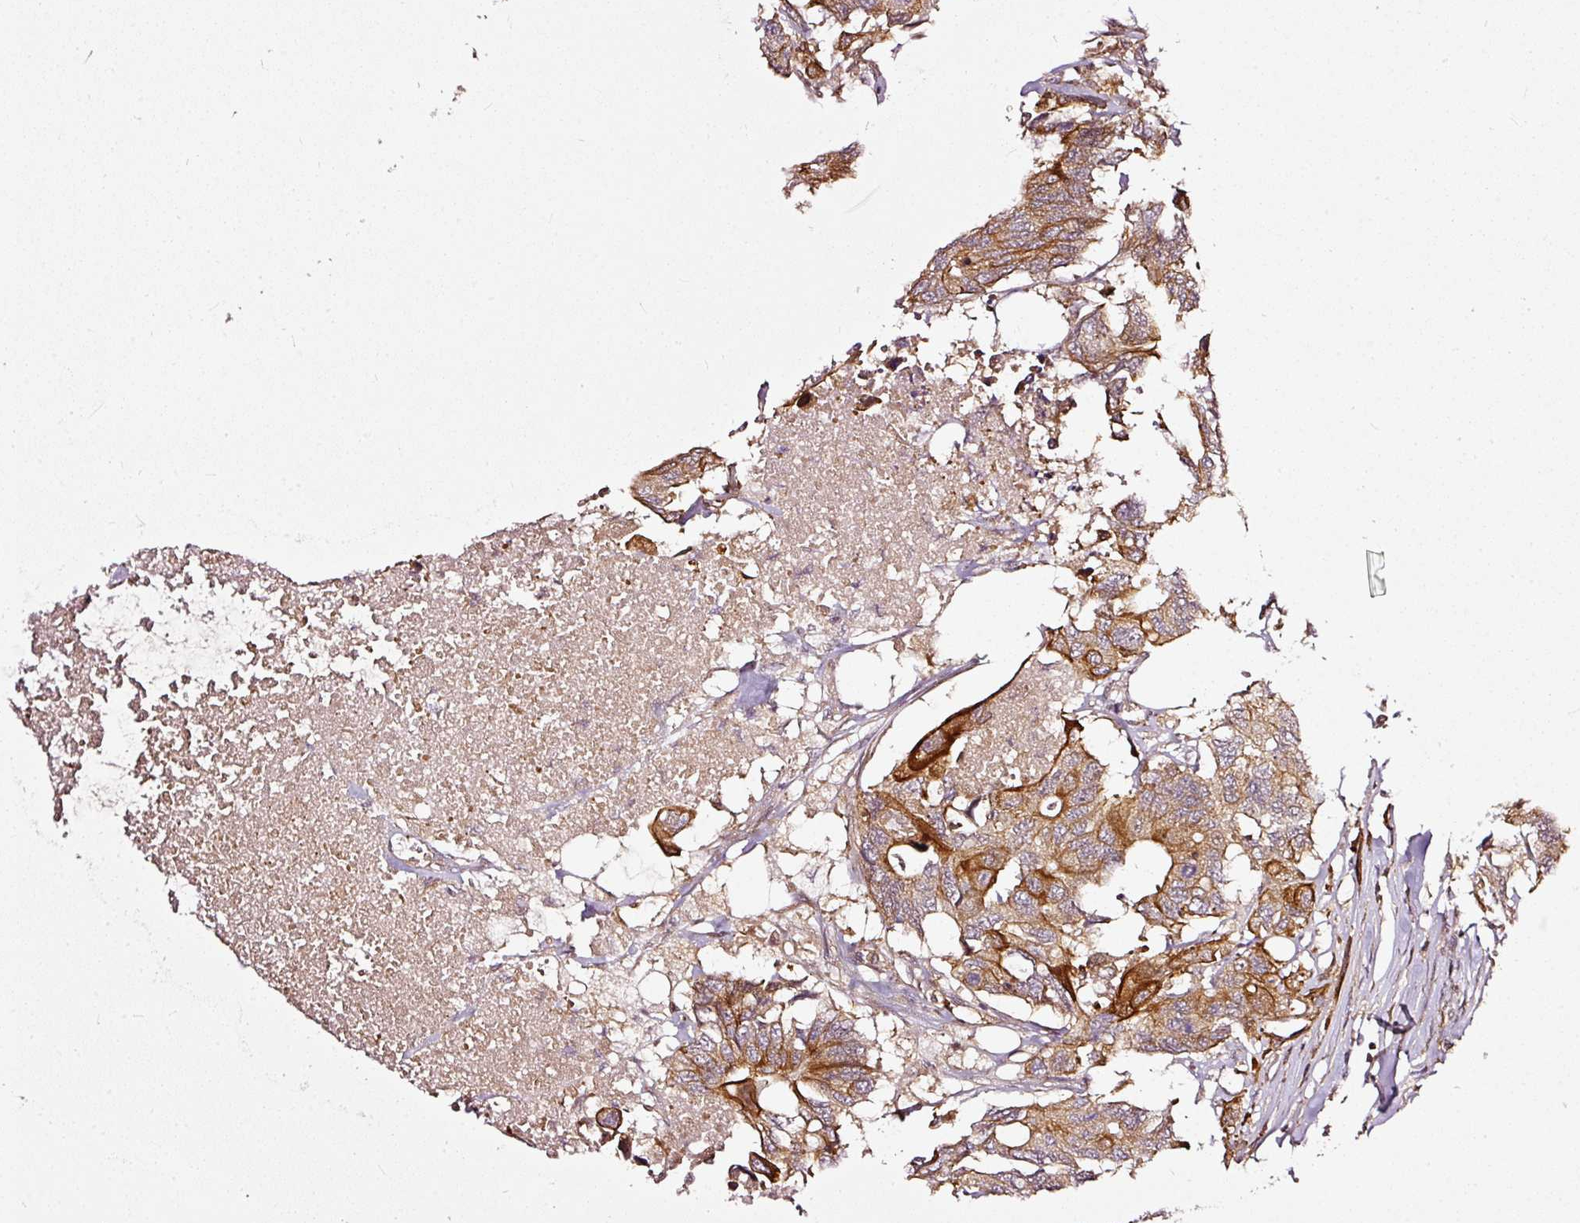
{"staining": {"intensity": "moderate", "quantity": ">75%", "location": "cytoplasmic/membranous"}, "tissue": "colorectal cancer", "cell_type": "Tumor cells", "image_type": "cancer", "snomed": [{"axis": "morphology", "description": "Adenocarcinoma, NOS"}, {"axis": "topography", "description": "Colon"}], "caption": "Colorectal adenocarcinoma was stained to show a protein in brown. There is medium levels of moderate cytoplasmic/membranous expression in approximately >75% of tumor cells. Ihc stains the protein of interest in brown and the nuclei are stained blue.", "gene": "MIF4GD", "patient": {"sex": "male", "age": 71}}